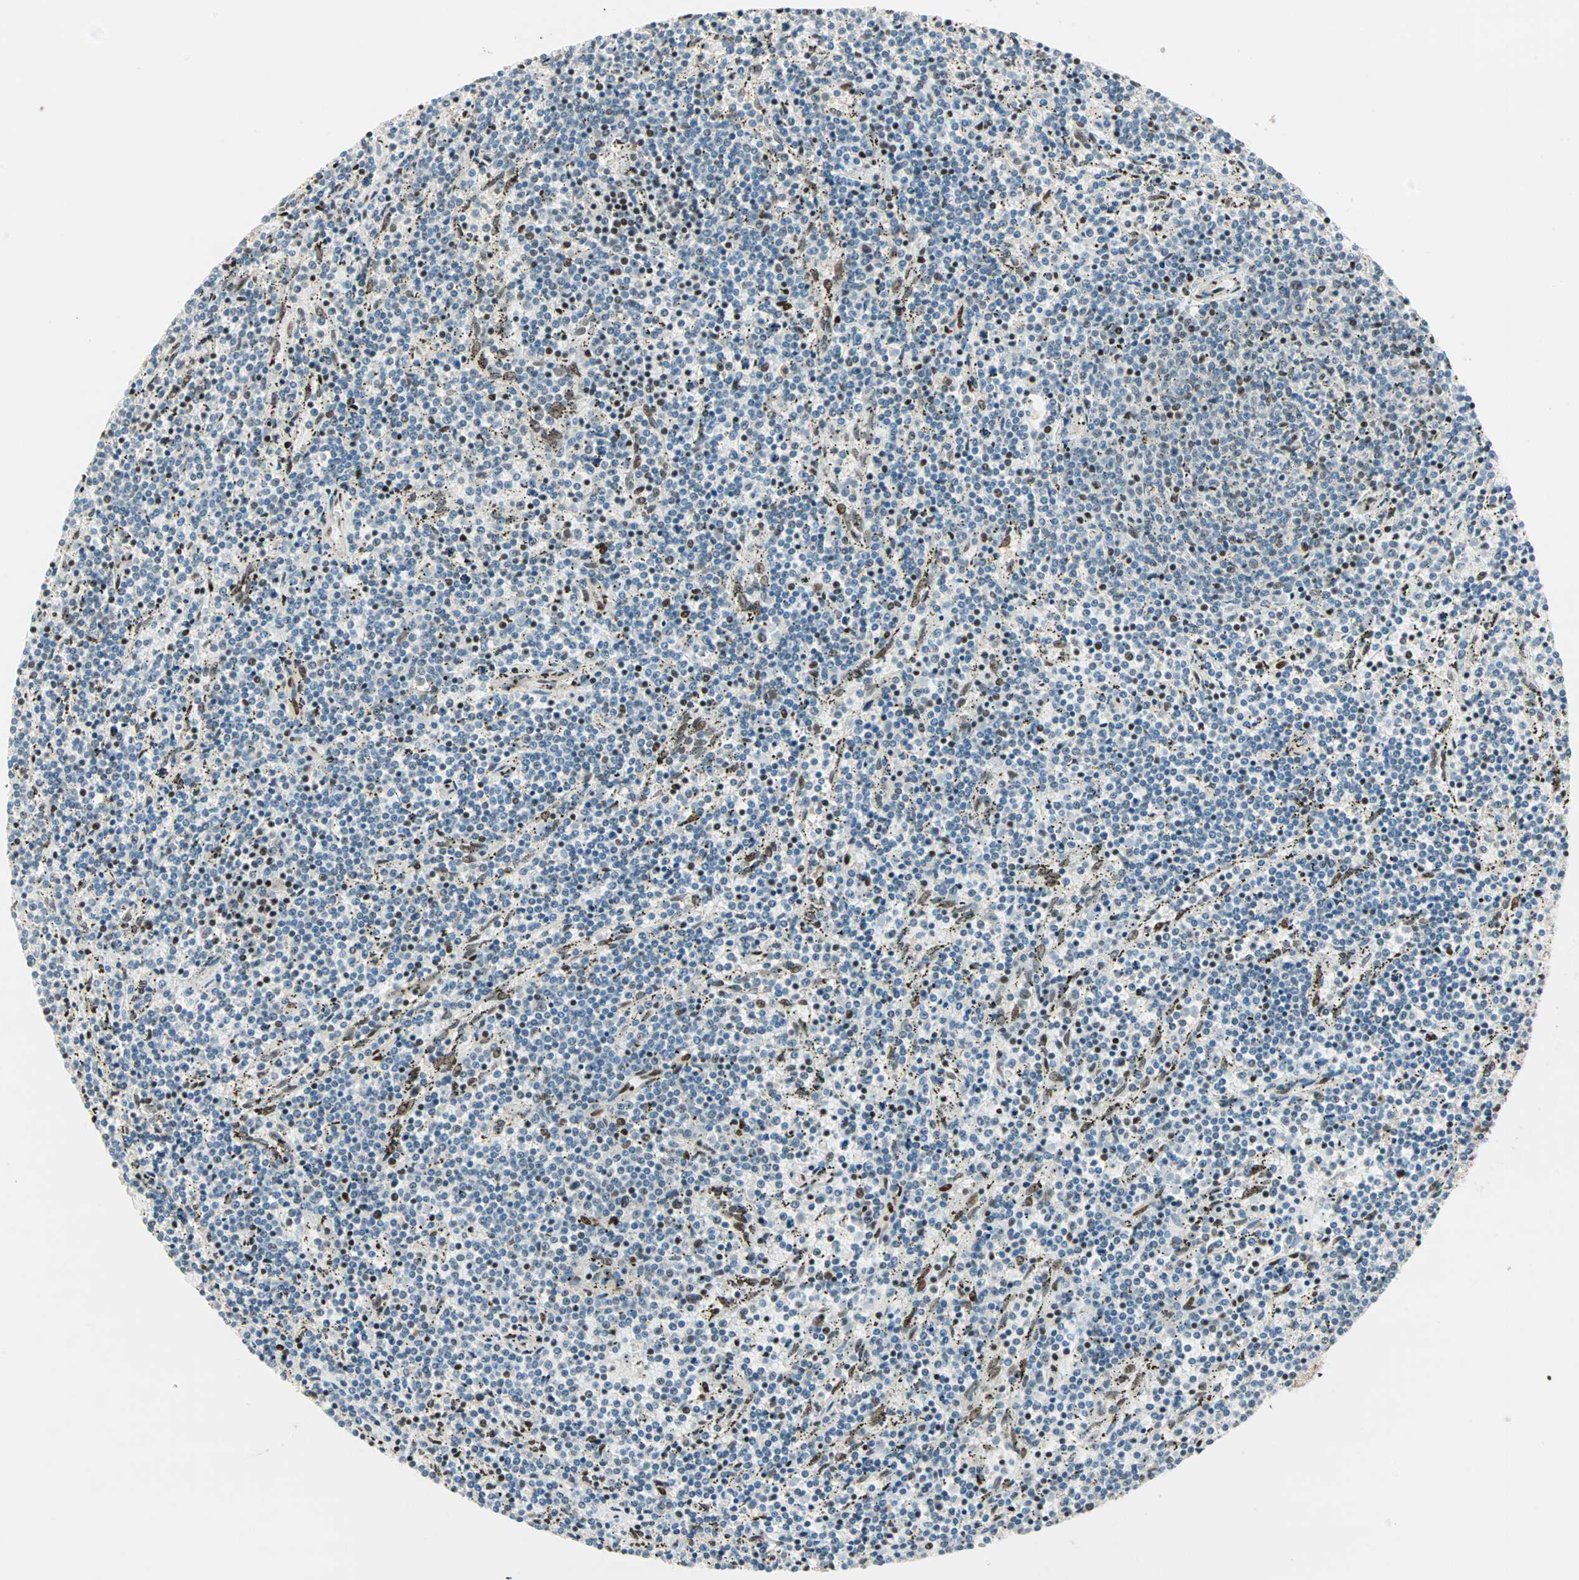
{"staining": {"intensity": "weak", "quantity": "<25%", "location": "nuclear"}, "tissue": "lymphoma", "cell_type": "Tumor cells", "image_type": "cancer", "snomed": [{"axis": "morphology", "description": "Malignant lymphoma, non-Hodgkin's type, Low grade"}, {"axis": "topography", "description": "Spleen"}], "caption": "An immunohistochemistry (IHC) photomicrograph of malignant lymphoma, non-Hodgkin's type (low-grade) is shown. There is no staining in tumor cells of malignant lymphoma, non-Hodgkin's type (low-grade).", "gene": "BLM", "patient": {"sex": "female", "age": 50}}